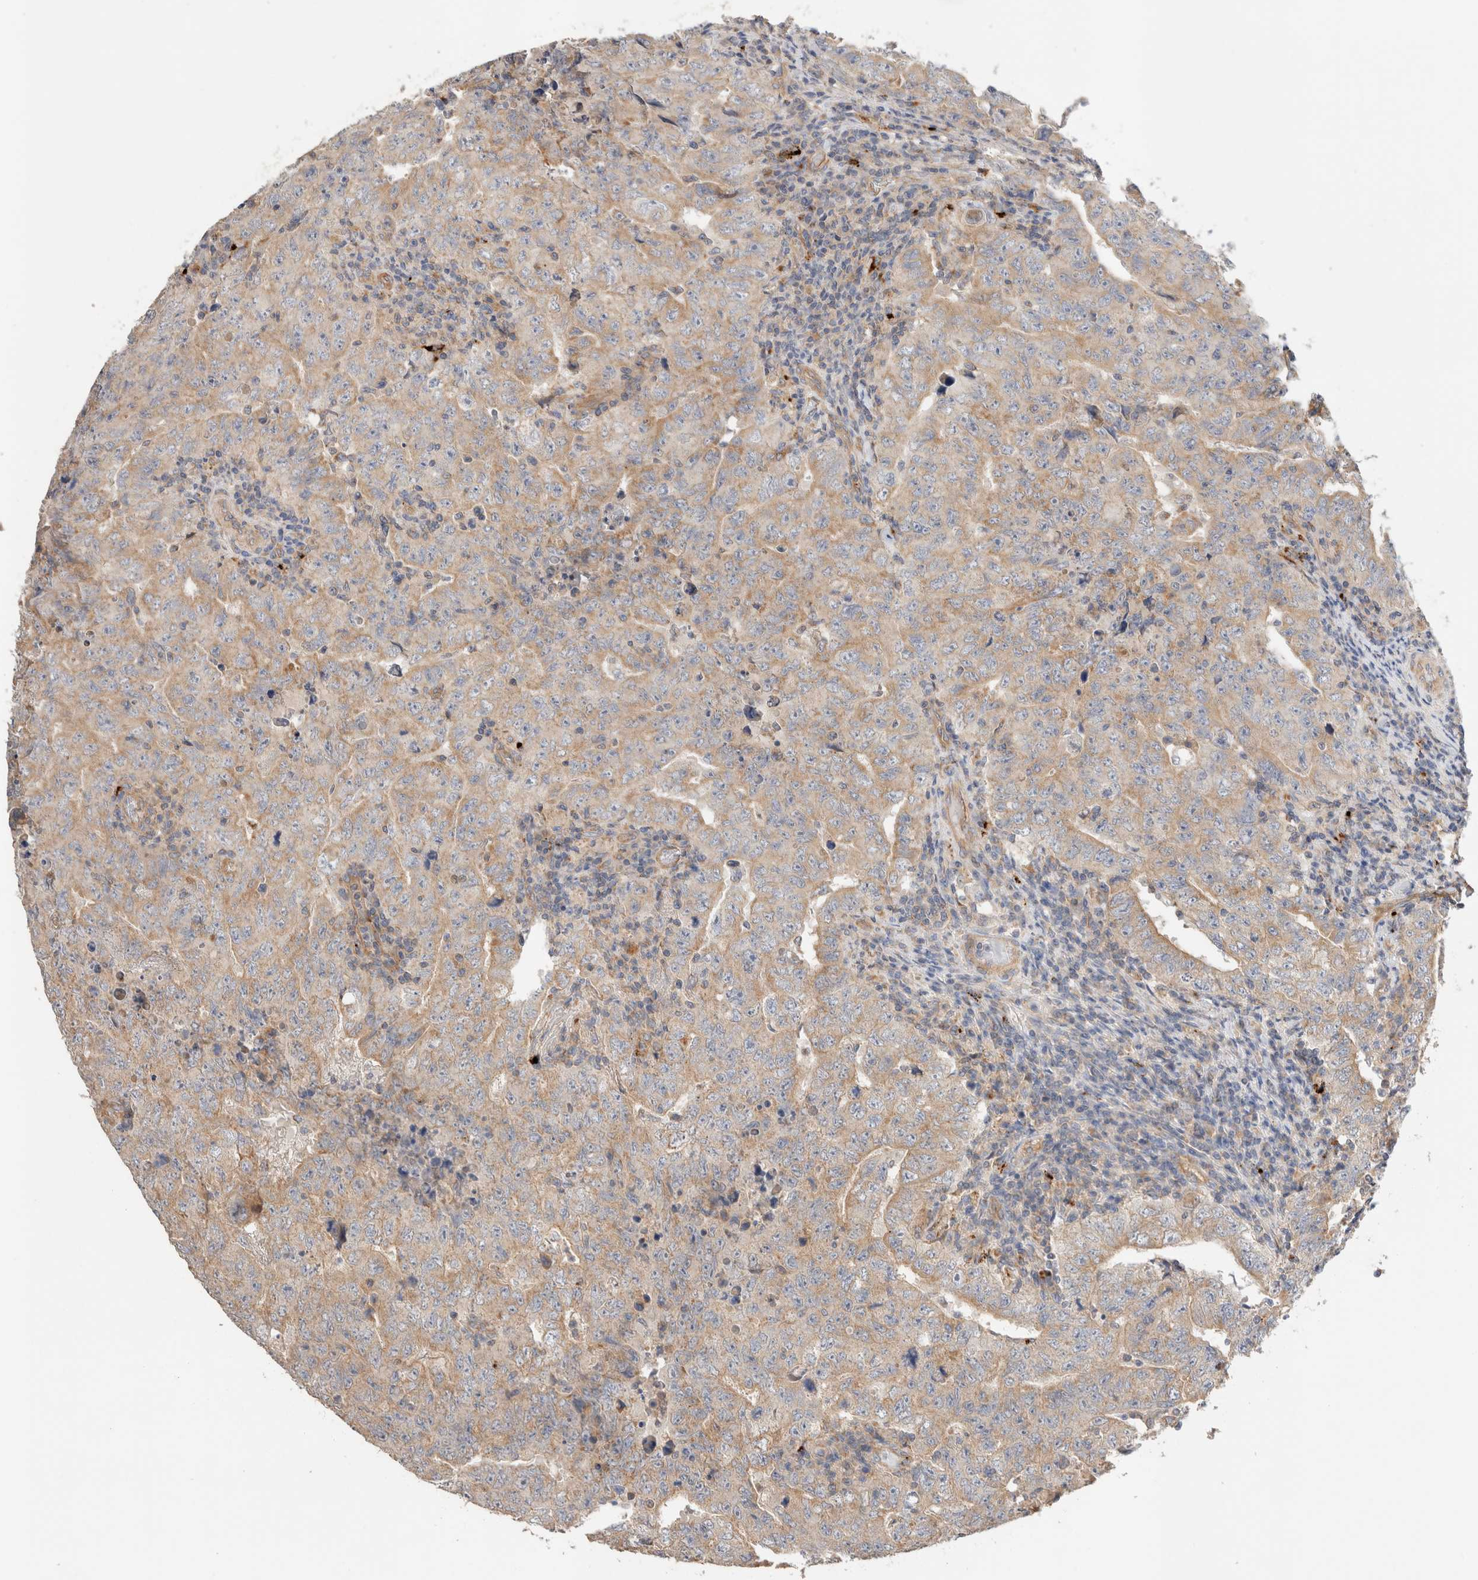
{"staining": {"intensity": "weak", "quantity": ">75%", "location": "cytoplasmic/membranous"}, "tissue": "testis cancer", "cell_type": "Tumor cells", "image_type": "cancer", "snomed": [{"axis": "morphology", "description": "Carcinoma, Embryonal, NOS"}, {"axis": "topography", "description": "Testis"}], "caption": "IHC (DAB) staining of human embryonal carcinoma (testis) demonstrates weak cytoplasmic/membranous protein positivity in about >75% of tumor cells.", "gene": "B3GNTL1", "patient": {"sex": "male", "age": 26}}